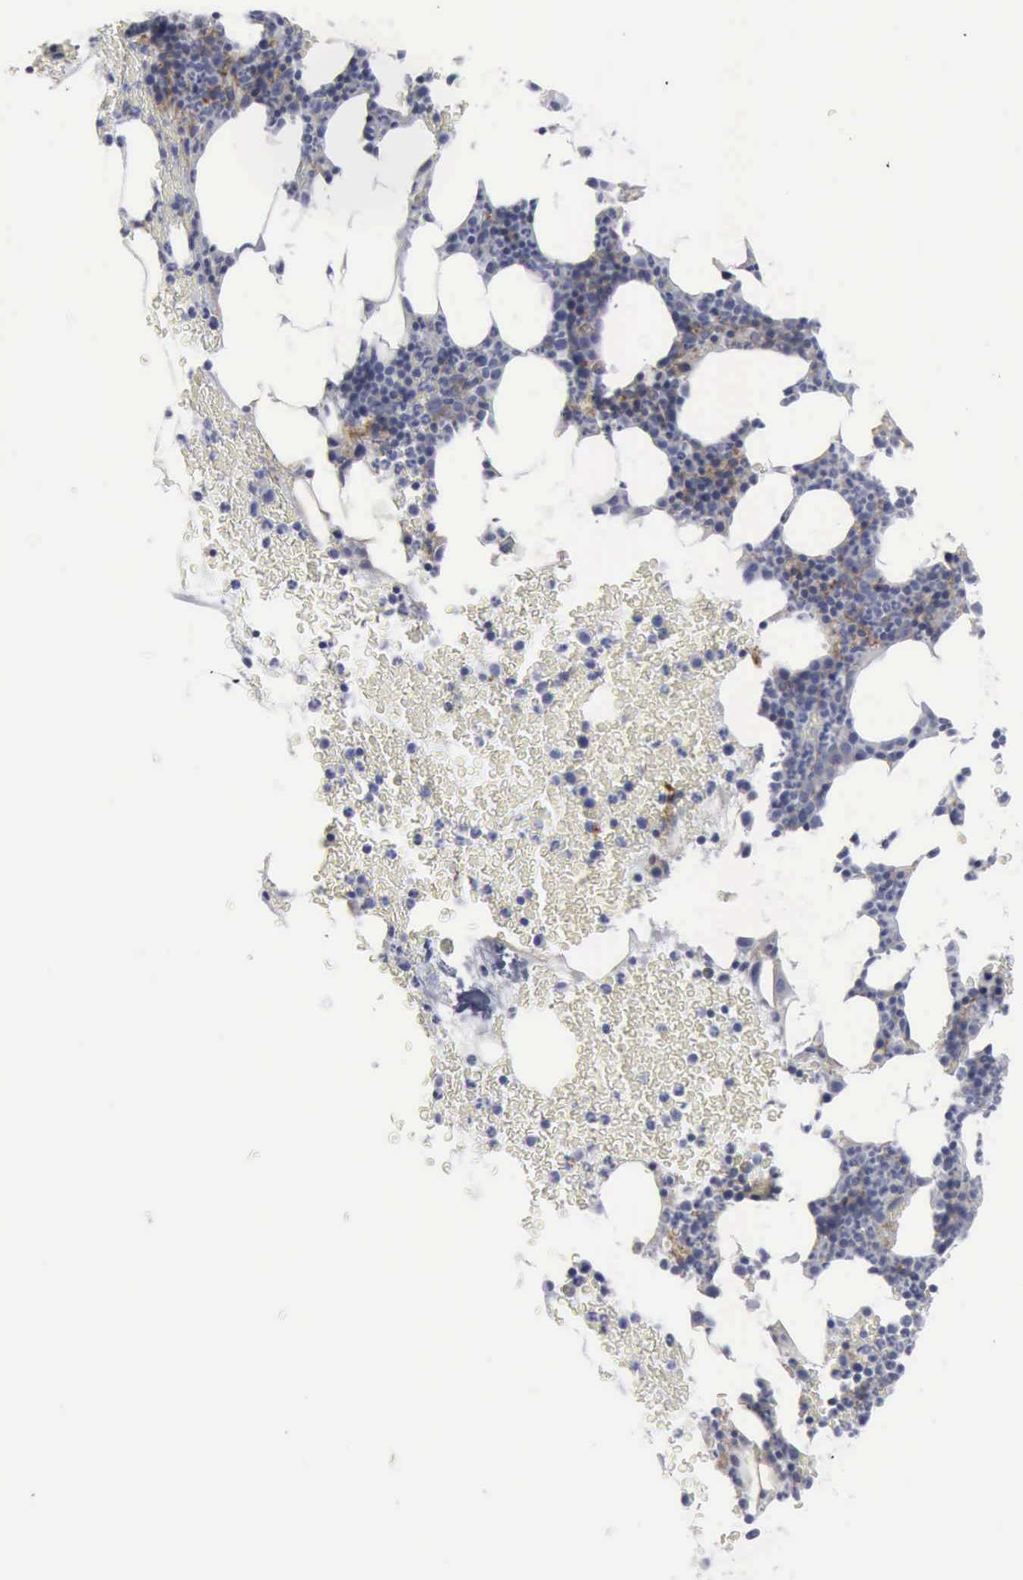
{"staining": {"intensity": "weak", "quantity": "<25%", "location": "cytoplasmic/membranous"}, "tissue": "bone marrow", "cell_type": "Hematopoietic cells", "image_type": "normal", "snomed": [{"axis": "morphology", "description": "Normal tissue, NOS"}, {"axis": "topography", "description": "Bone marrow"}], "caption": "A high-resolution micrograph shows IHC staining of unremarkable bone marrow, which demonstrates no significant staining in hematopoietic cells.", "gene": "VCAM1", "patient": {"sex": "female", "age": 53}}